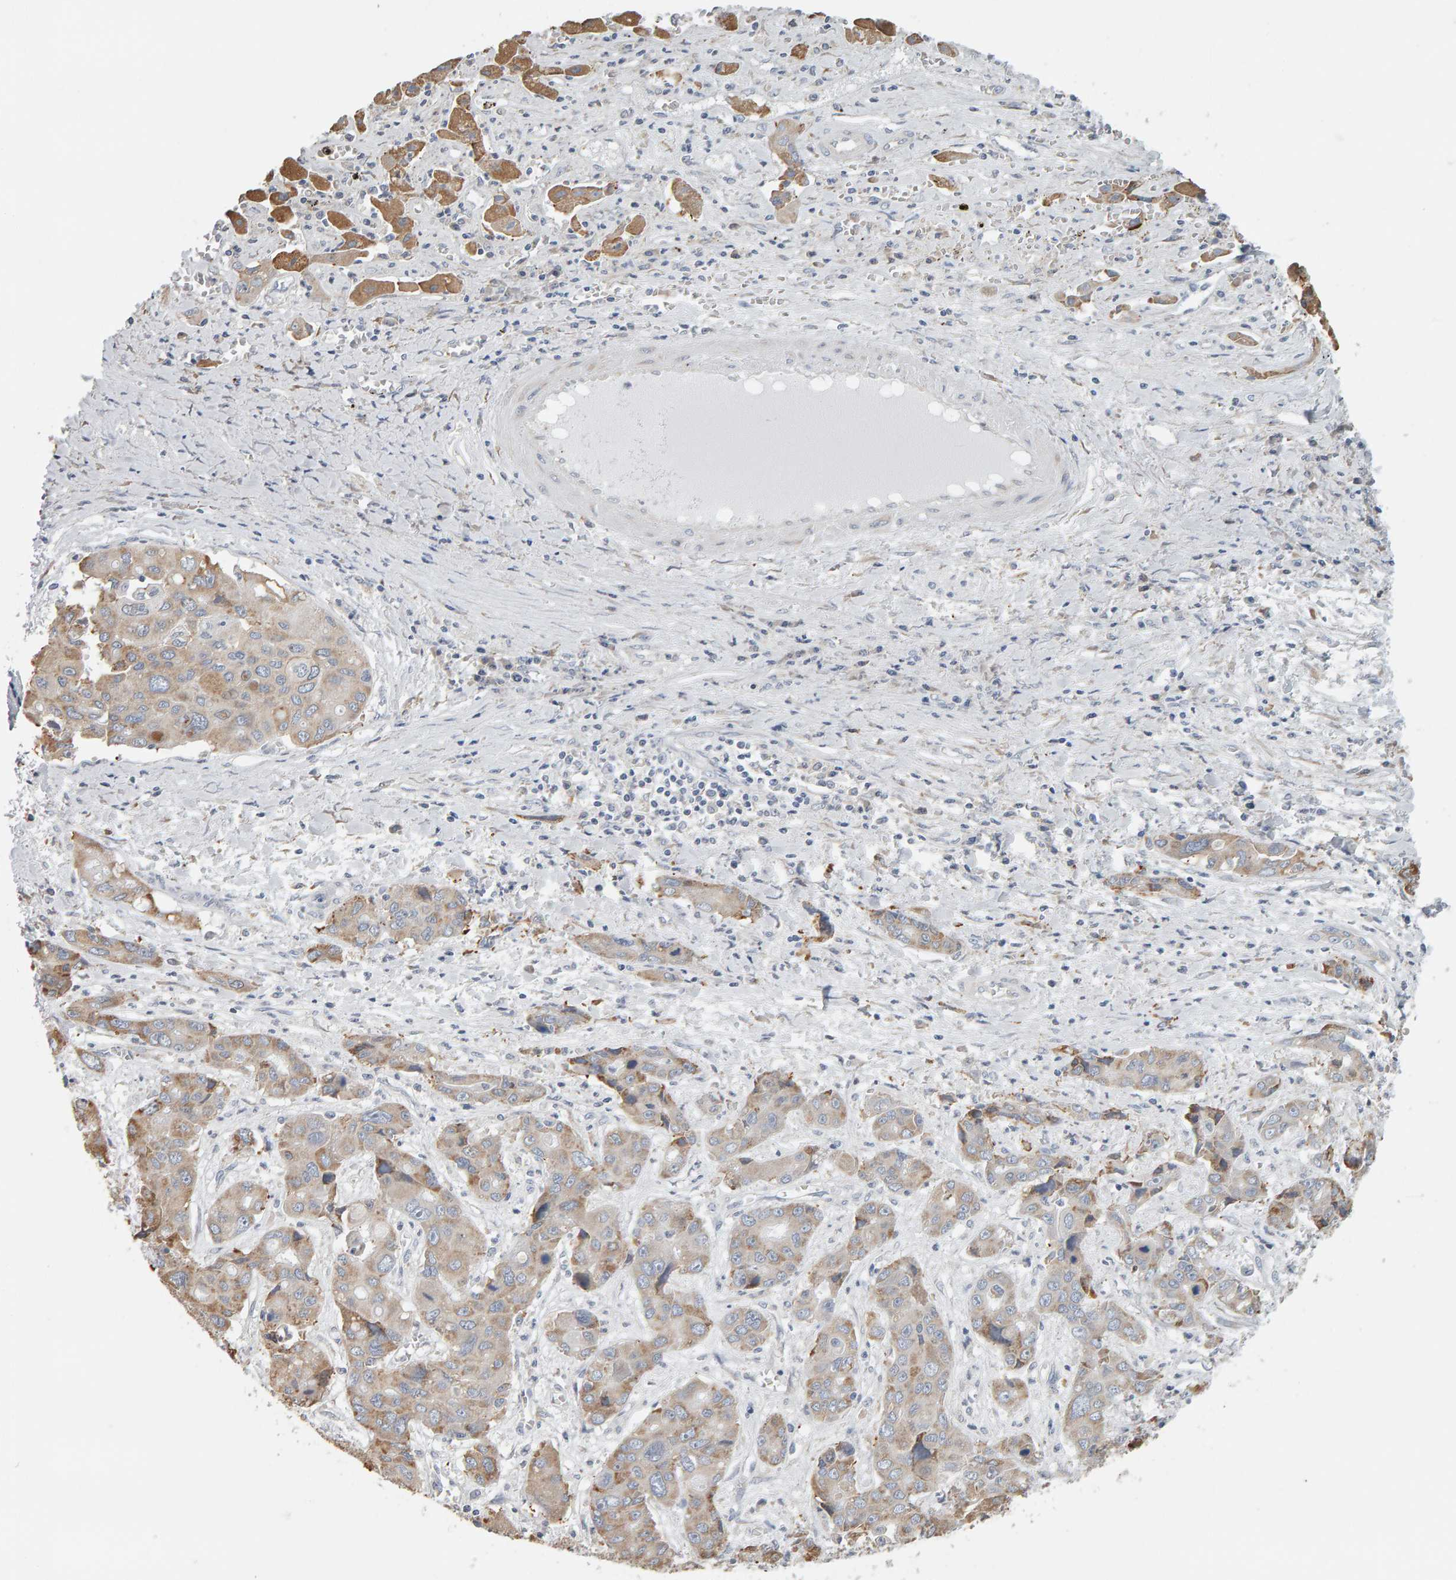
{"staining": {"intensity": "weak", "quantity": "25%-75%", "location": "cytoplasmic/membranous"}, "tissue": "liver cancer", "cell_type": "Tumor cells", "image_type": "cancer", "snomed": [{"axis": "morphology", "description": "Cholangiocarcinoma"}, {"axis": "topography", "description": "Liver"}], "caption": "This is an image of immunohistochemistry staining of liver cholangiocarcinoma, which shows weak positivity in the cytoplasmic/membranous of tumor cells.", "gene": "ADHFE1", "patient": {"sex": "male", "age": 67}}